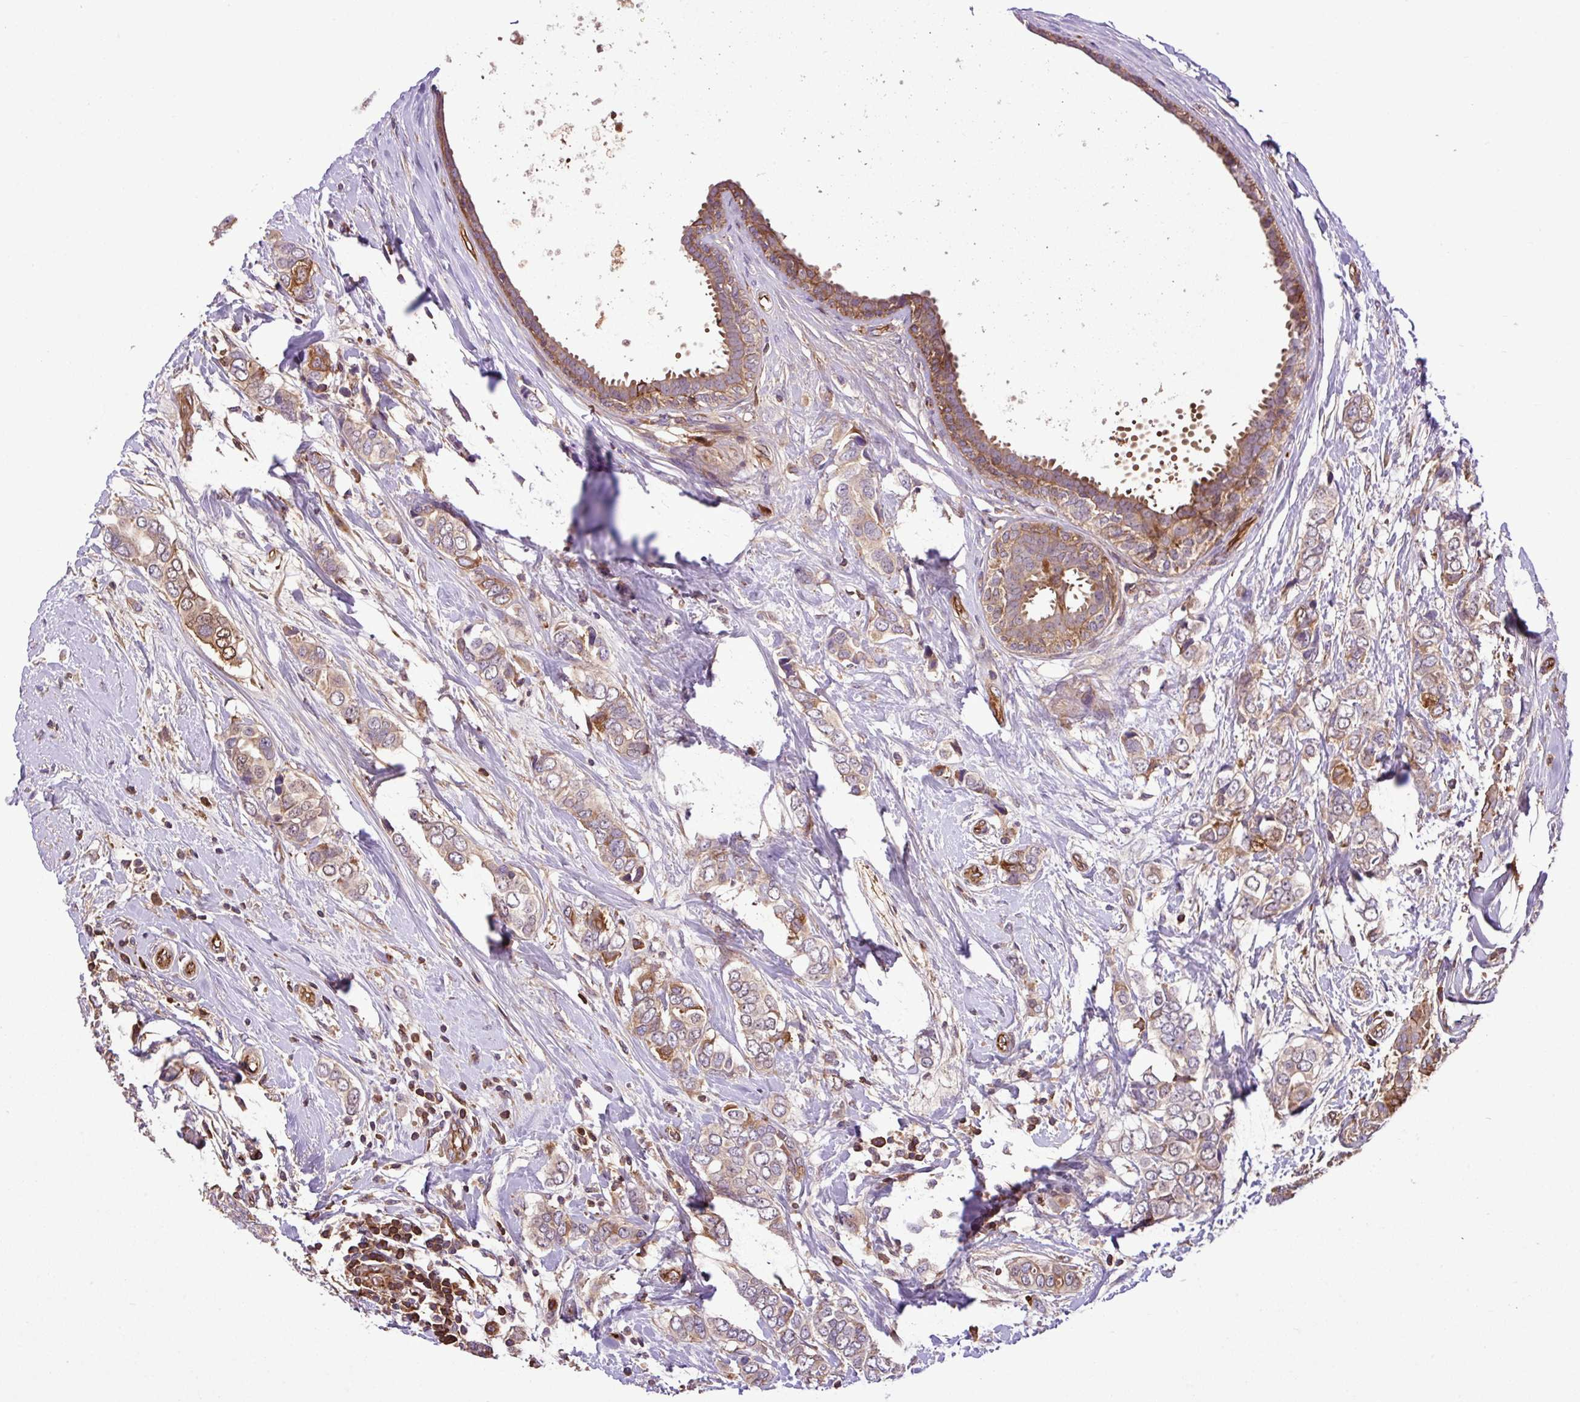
{"staining": {"intensity": "moderate", "quantity": "<25%", "location": "cytoplasmic/membranous"}, "tissue": "breast cancer", "cell_type": "Tumor cells", "image_type": "cancer", "snomed": [{"axis": "morphology", "description": "Lobular carcinoma"}, {"axis": "topography", "description": "Breast"}], "caption": "Immunohistochemistry (IHC) photomicrograph of neoplastic tissue: breast lobular carcinoma stained using immunohistochemistry (IHC) displays low levels of moderate protein expression localized specifically in the cytoplasmic/membranous of tumor cells, appearing as a cytoplasmic/membranous brown color.", "gene": "ZNF266", "patient": {"sex": "female", "age": 51}}